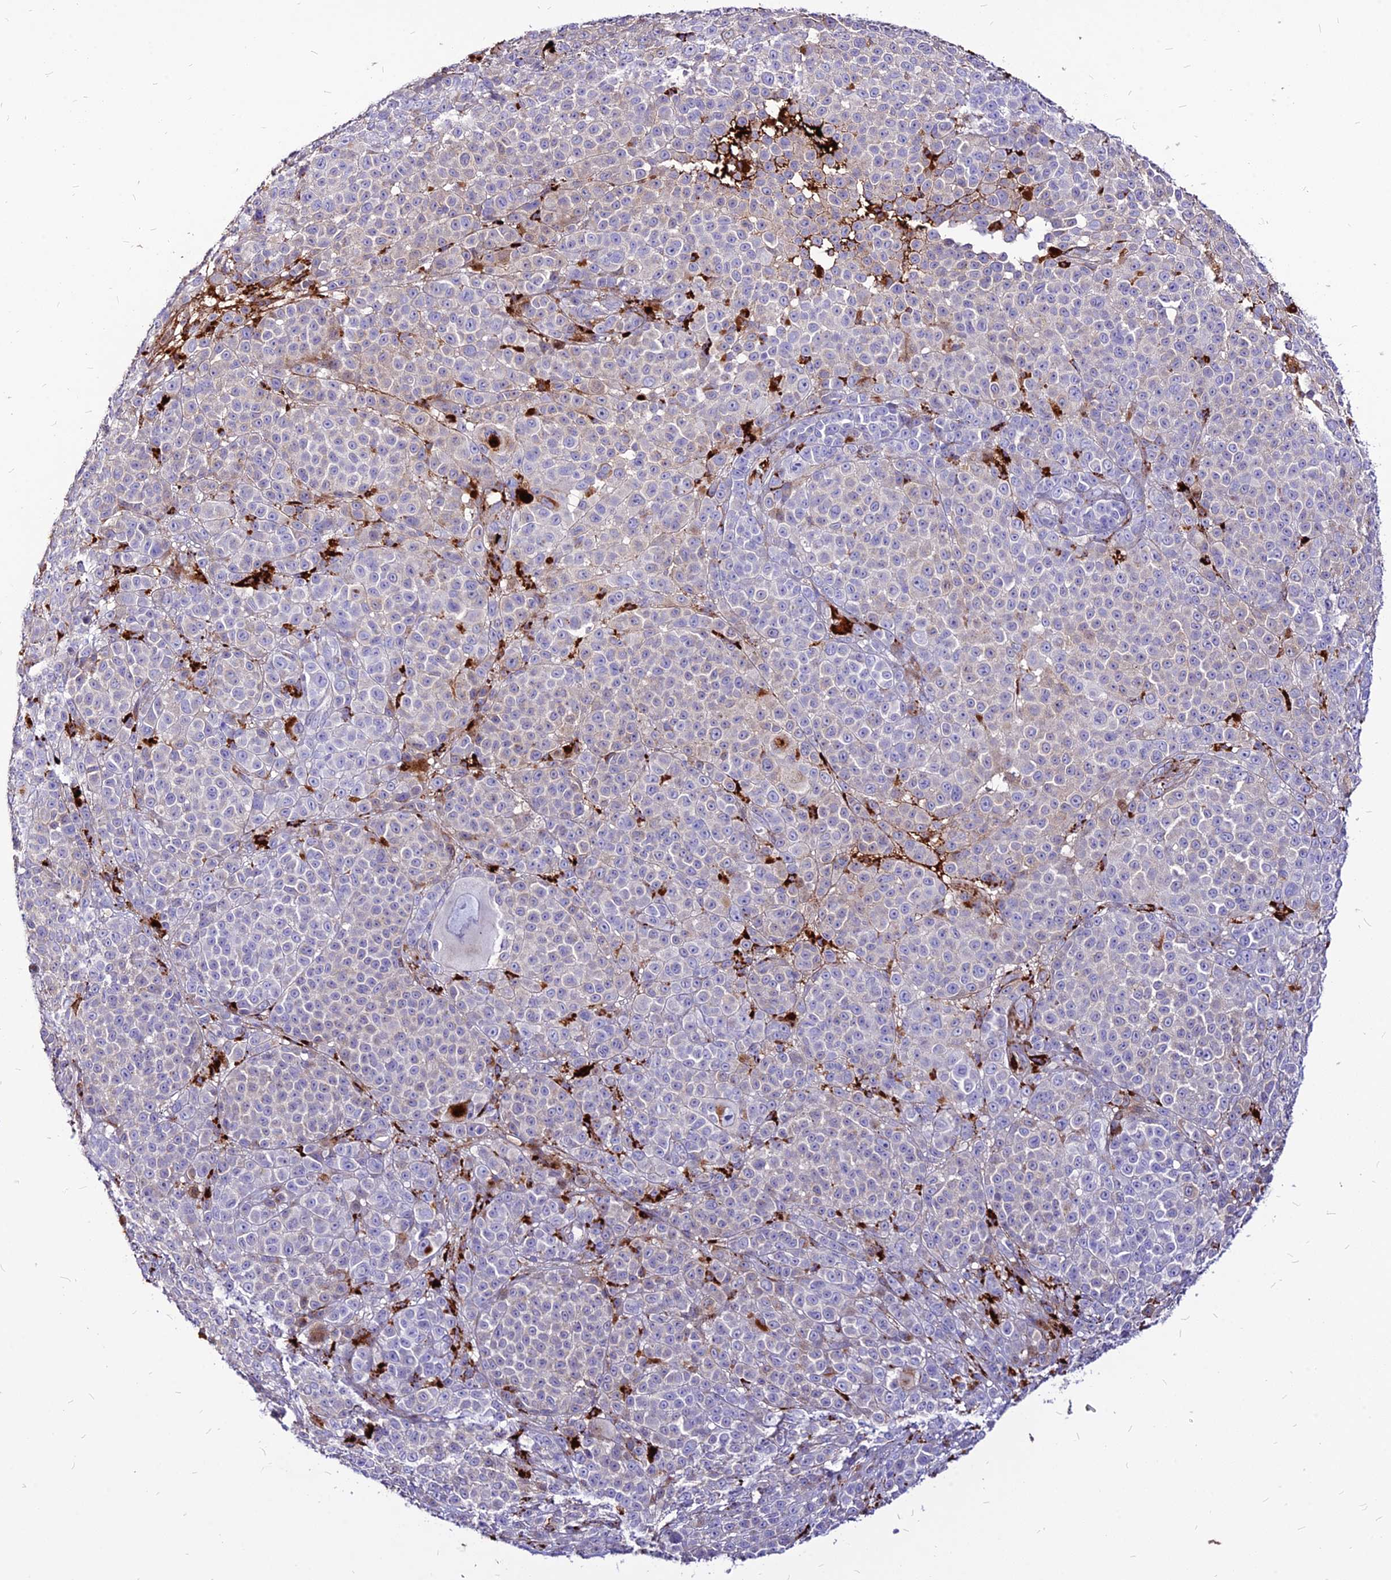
{"staining": {"intensity": "negative", "quantity": "none", "location": "none"}, "tissue": "melanoma", "cell_type": "Tumor cells", "image_type": "cancer", "snomed": [{"axis": "morphology", "description": "Malignant melanoma, NOS"}, {"axis": "topography", "description": "Skin"}], "caption": "An IHC micrograph of malignant melanoma is shown. There is no staining in tumor cells of malignant melanoma.", "gene": "RIMOC1", "patient": {"sex": "female", "age": 94}}